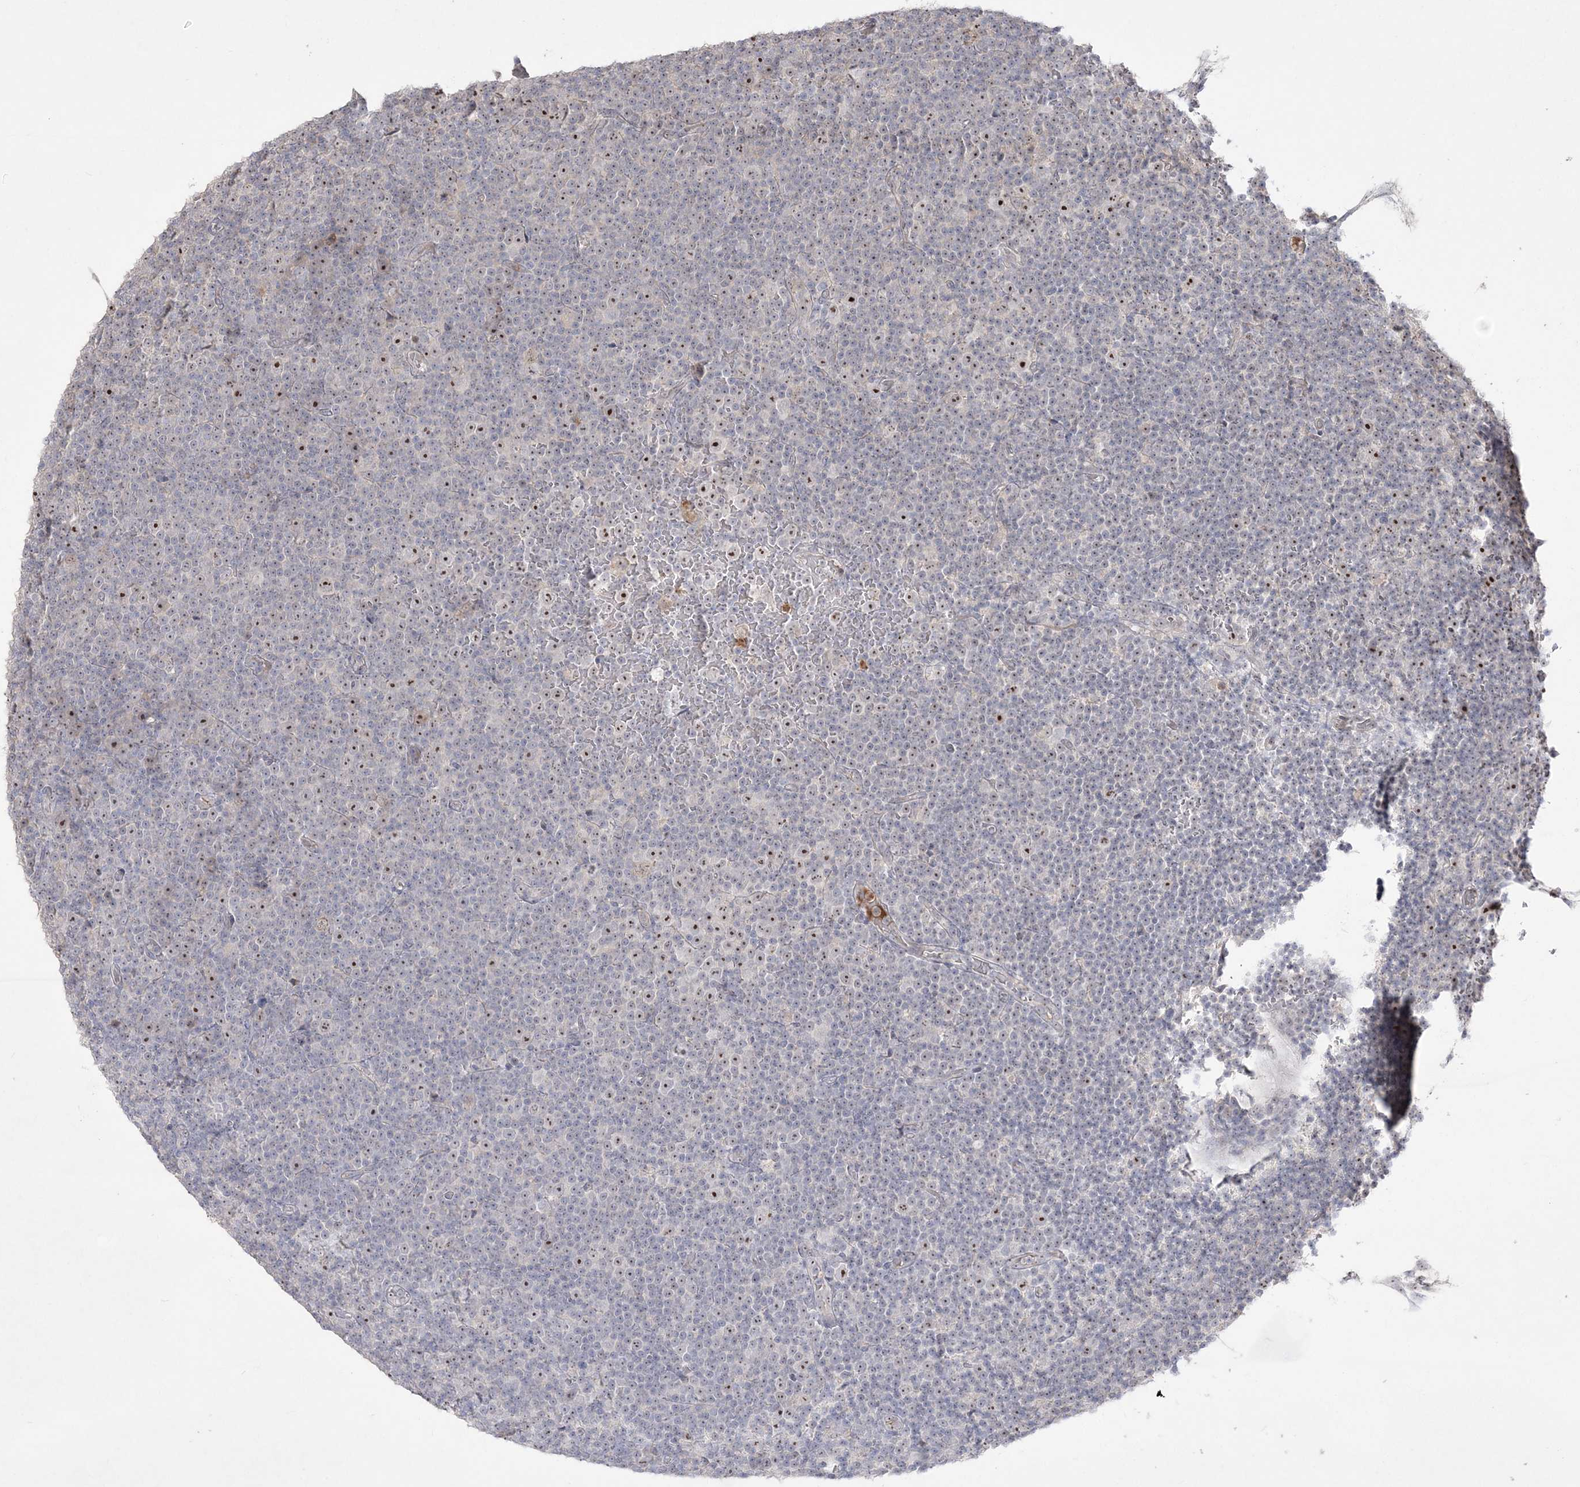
{"staining": {"intensity": "strong", "quantity": ">75%", "location": "nuclear"}, "tissue": "lymphoma", "cell_type": "Tumor cells", "image_type": "cancer", "snomed": [{"axis": "morphology", "description": "Malignant lymphoma, non-Hodgkin's type, Low grade"}, {"axis": "topography", "description": "Lymph node"}], "caption": "Protein staining of malignant lymphoma, non-Hodgkin's type (low-grade) tissue demonstrates strong nuclear staining in about >75% of tumor cells.", "gene": "NOP16", "patient": {"sex": "female", "age": 67}}